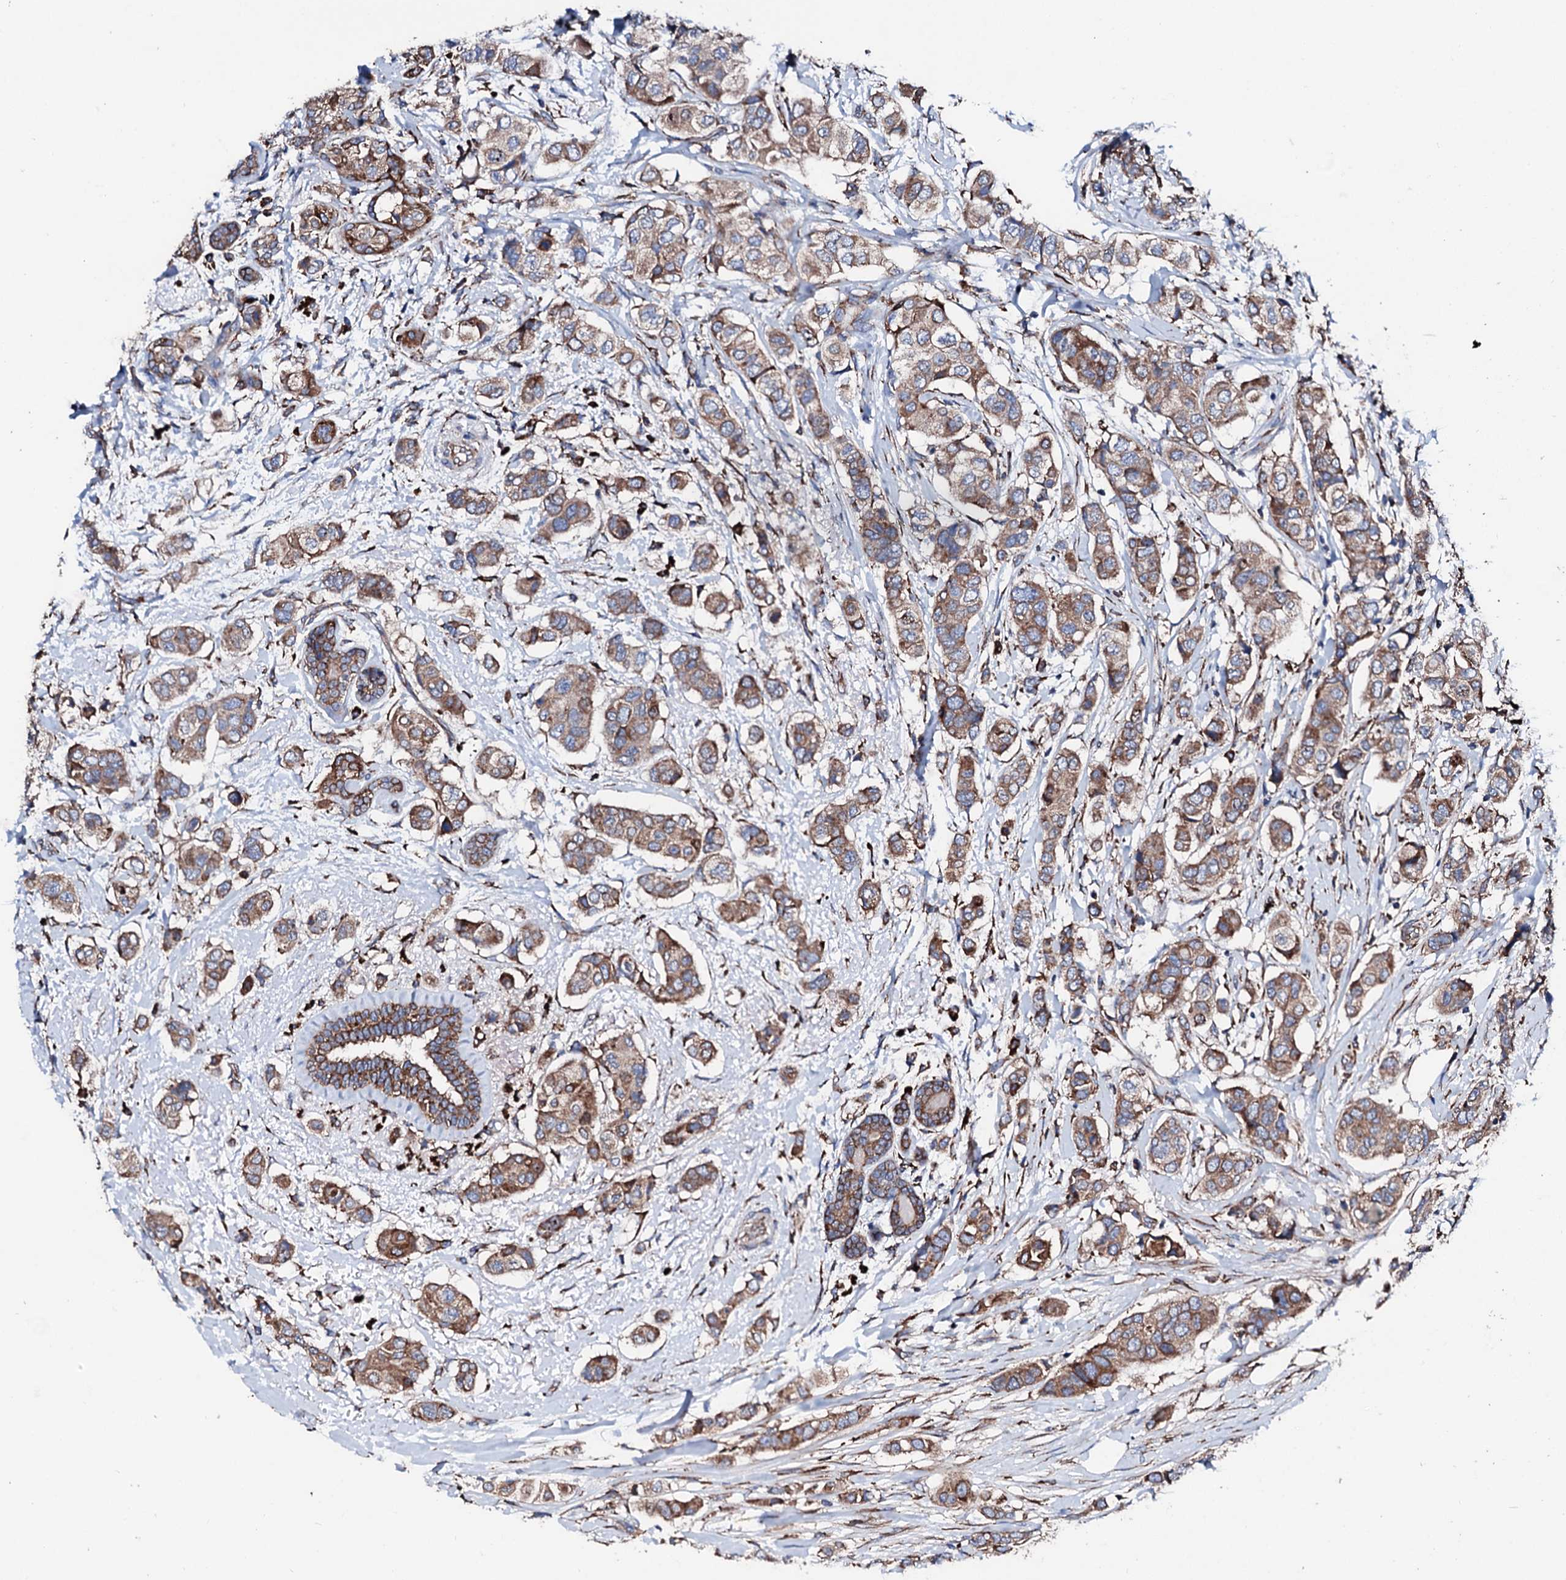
{"staining": {"intensity": "moderate", "quantity": ">75%", "location": "cytoplasmic/membranous"}, "tissue": "breast cancer", "cell_type": "Tumor cells", "image_type": "cancer", "snomed": [{"axis": "morphology", "description": "Lobular carcinoma"}, {"axis": "topography", "description": "Breast"}], "caption": "Protein staining by immunohistochemistry (IHC) exhibits moderate cytoplasmic/membranous expression in about >75% of tumor cells in breast cancer. (DAB IHC with brightfield microscopy, high magnification).", "gene": "AMDHD1", "patient": {"sex": "female", "age": 51}}